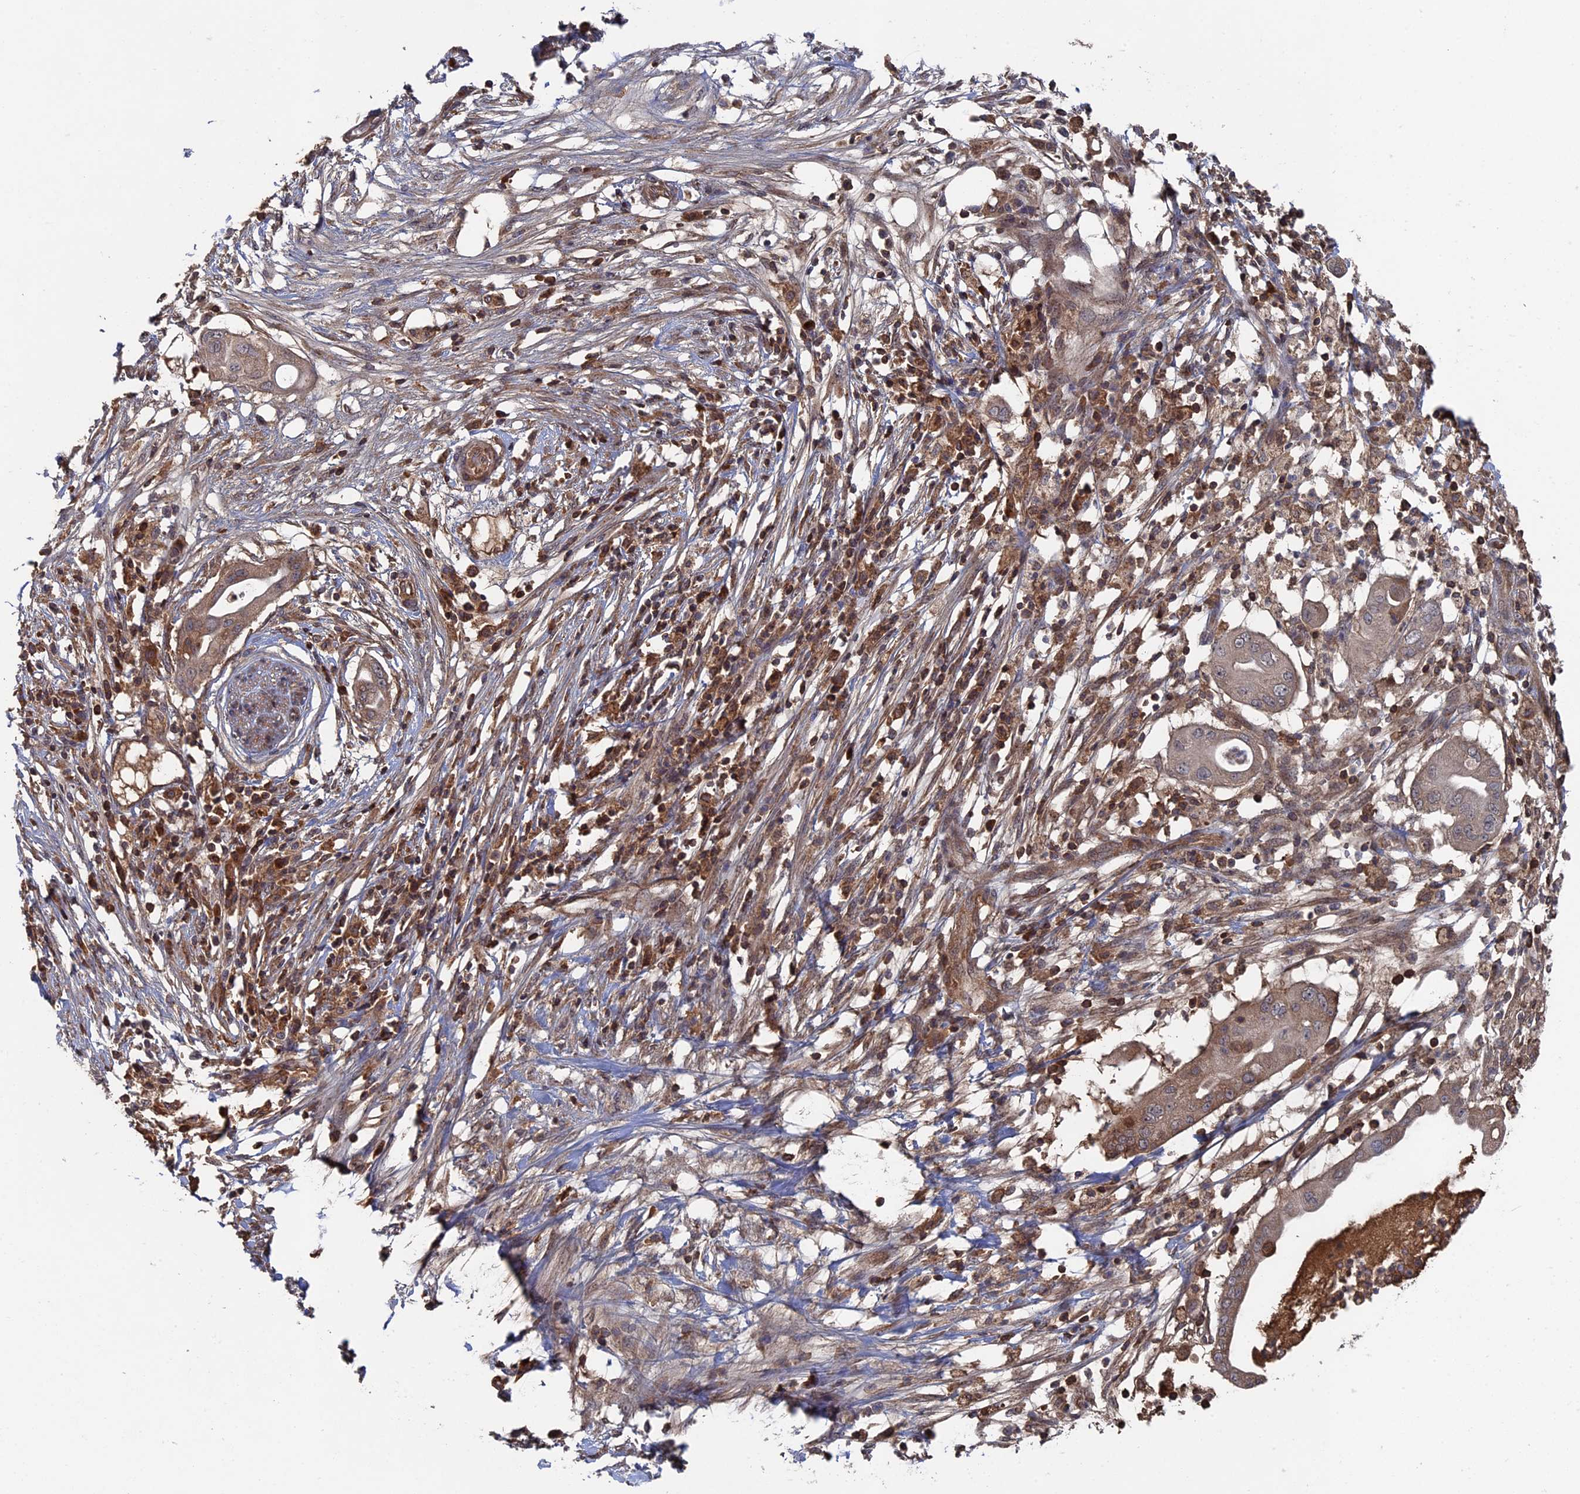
{"staining": {"intensity": "negative", "quantity": "none", "location": "none"}, "tissue": "pancreatic cancer", "cell_type": "Tumor cells", "image_type": "cancer", "snomed": [{"axis": "morphology", "description": "Adenocarcinoma, NOS"}, {"axis": "topography", "description": "Pancreas"}], "caption": "The photomicrograph exhibits no significant expression in tumor cells of pancreatic cancer.", "gene": "RAB15", "patient": {"sex": "male", "age": 68}}